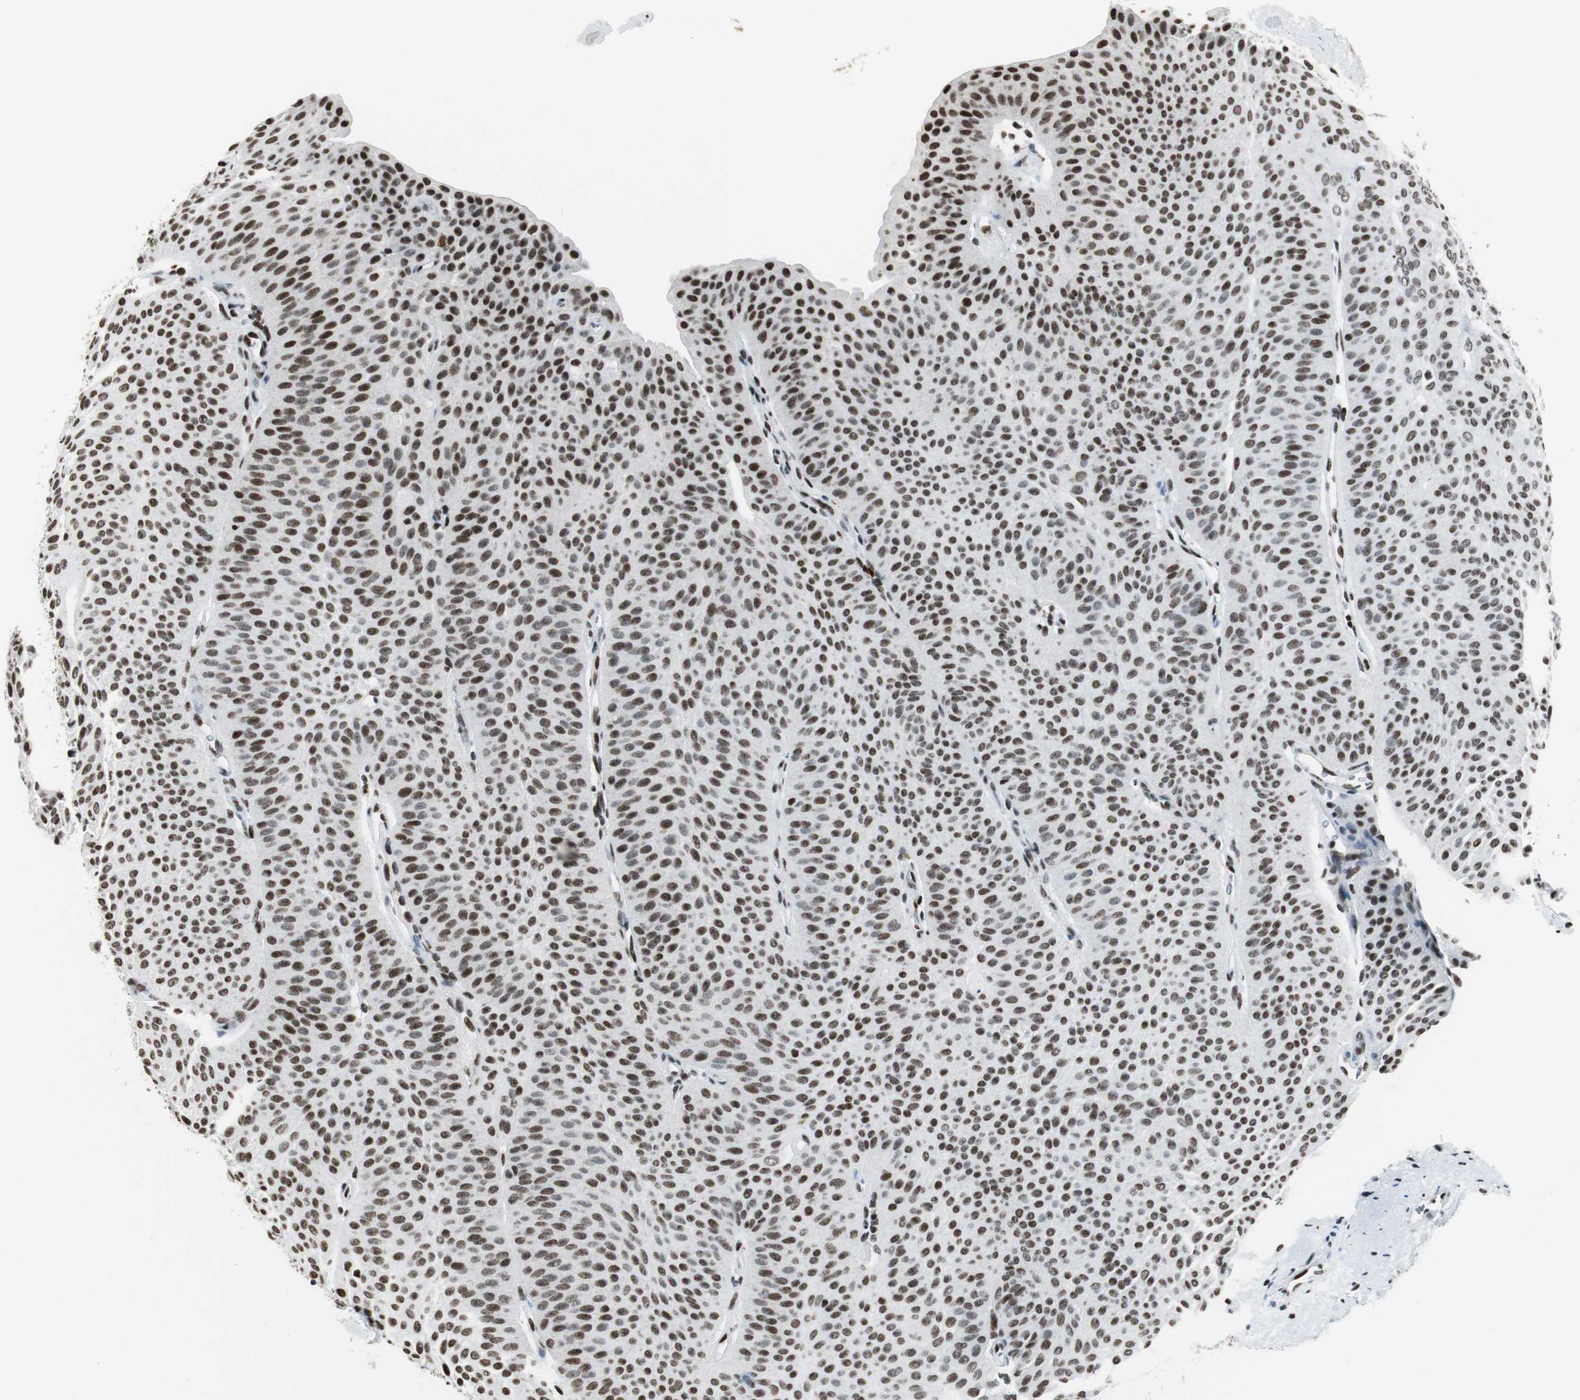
{"staining": {"intensity": "strong", "quantity": ">75%", "location": "nuclear"}, "tissue": "urothelial cancer", "cell_type": "Tumor cells", "image_type": "cancer", "snomed": [{"axis": "morphology", "description": "Urothelial carcinoma, Low grade"}, {"axis": "topography", "description": "Urinary bladder"}], "caption": "Protein staining of urothelial carcinoma (low-grade) tissue displays strong nuclear expression in approximately >75% of tumor cells. (DAB IHC, brown staining for protein, blue staining for nuclei).", "gene": "RBBP4", "patient": {"sex": "female", "age": 60}}